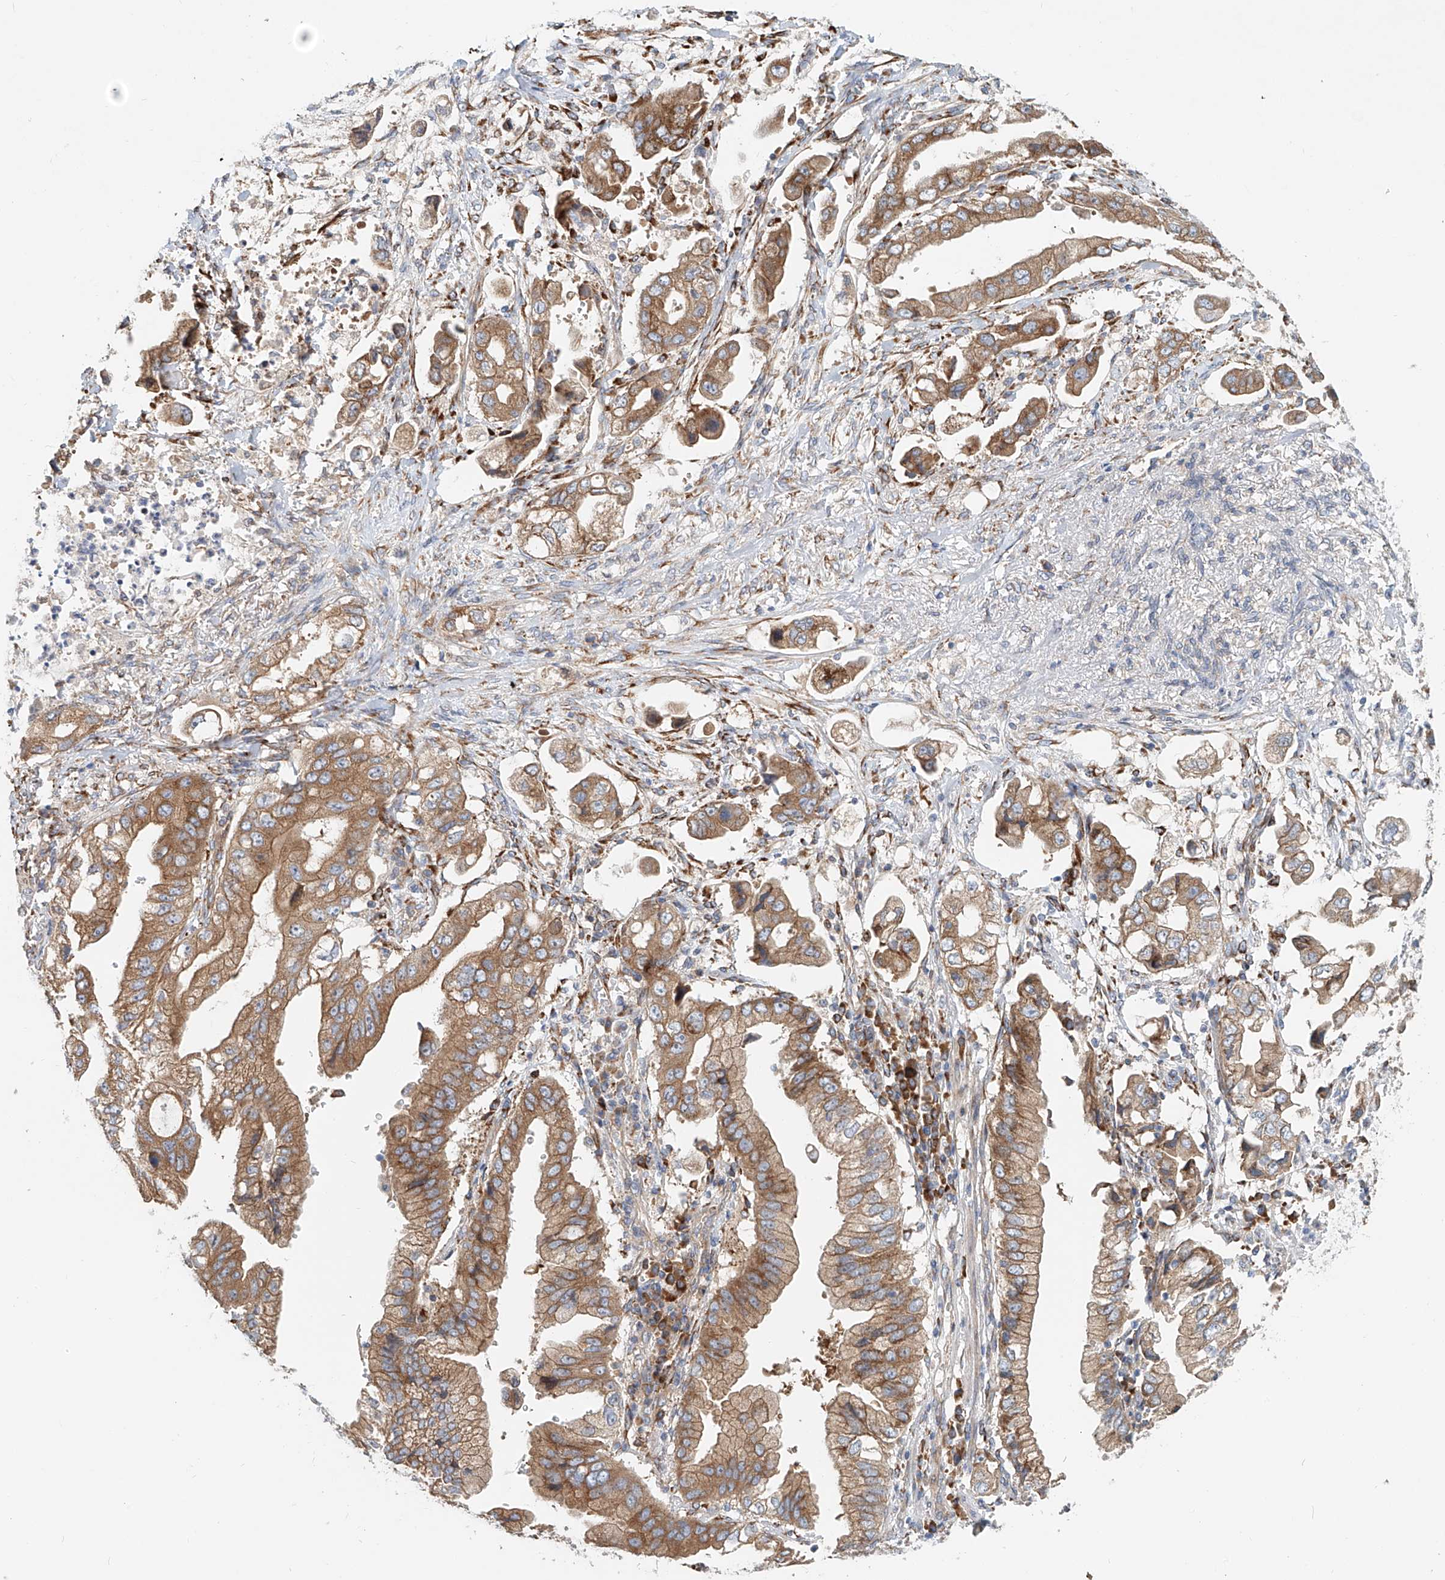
{"staining": {"intensity": "moderate", "quantity": ">75%", "location": "cytoplasmic/membranous"}, "tissue": "stomach cancer", "cell_type": "Tumor cells", "image_type": "cancer", "snomed": [{"axis": "morphology", "description": "Adenocarcinoma, NOS"}, {"axis": "topography", "description": "Stomach"}], "caption": "A brown stain highlights moderate cytoplasmic/membranous staining of a protein in human stomach cancer (adenocarcinoma) tumor cells. Nuclei are stained in blue.", "gene": "SNAP29", "patient": {"sex": "male", "age": 62}}